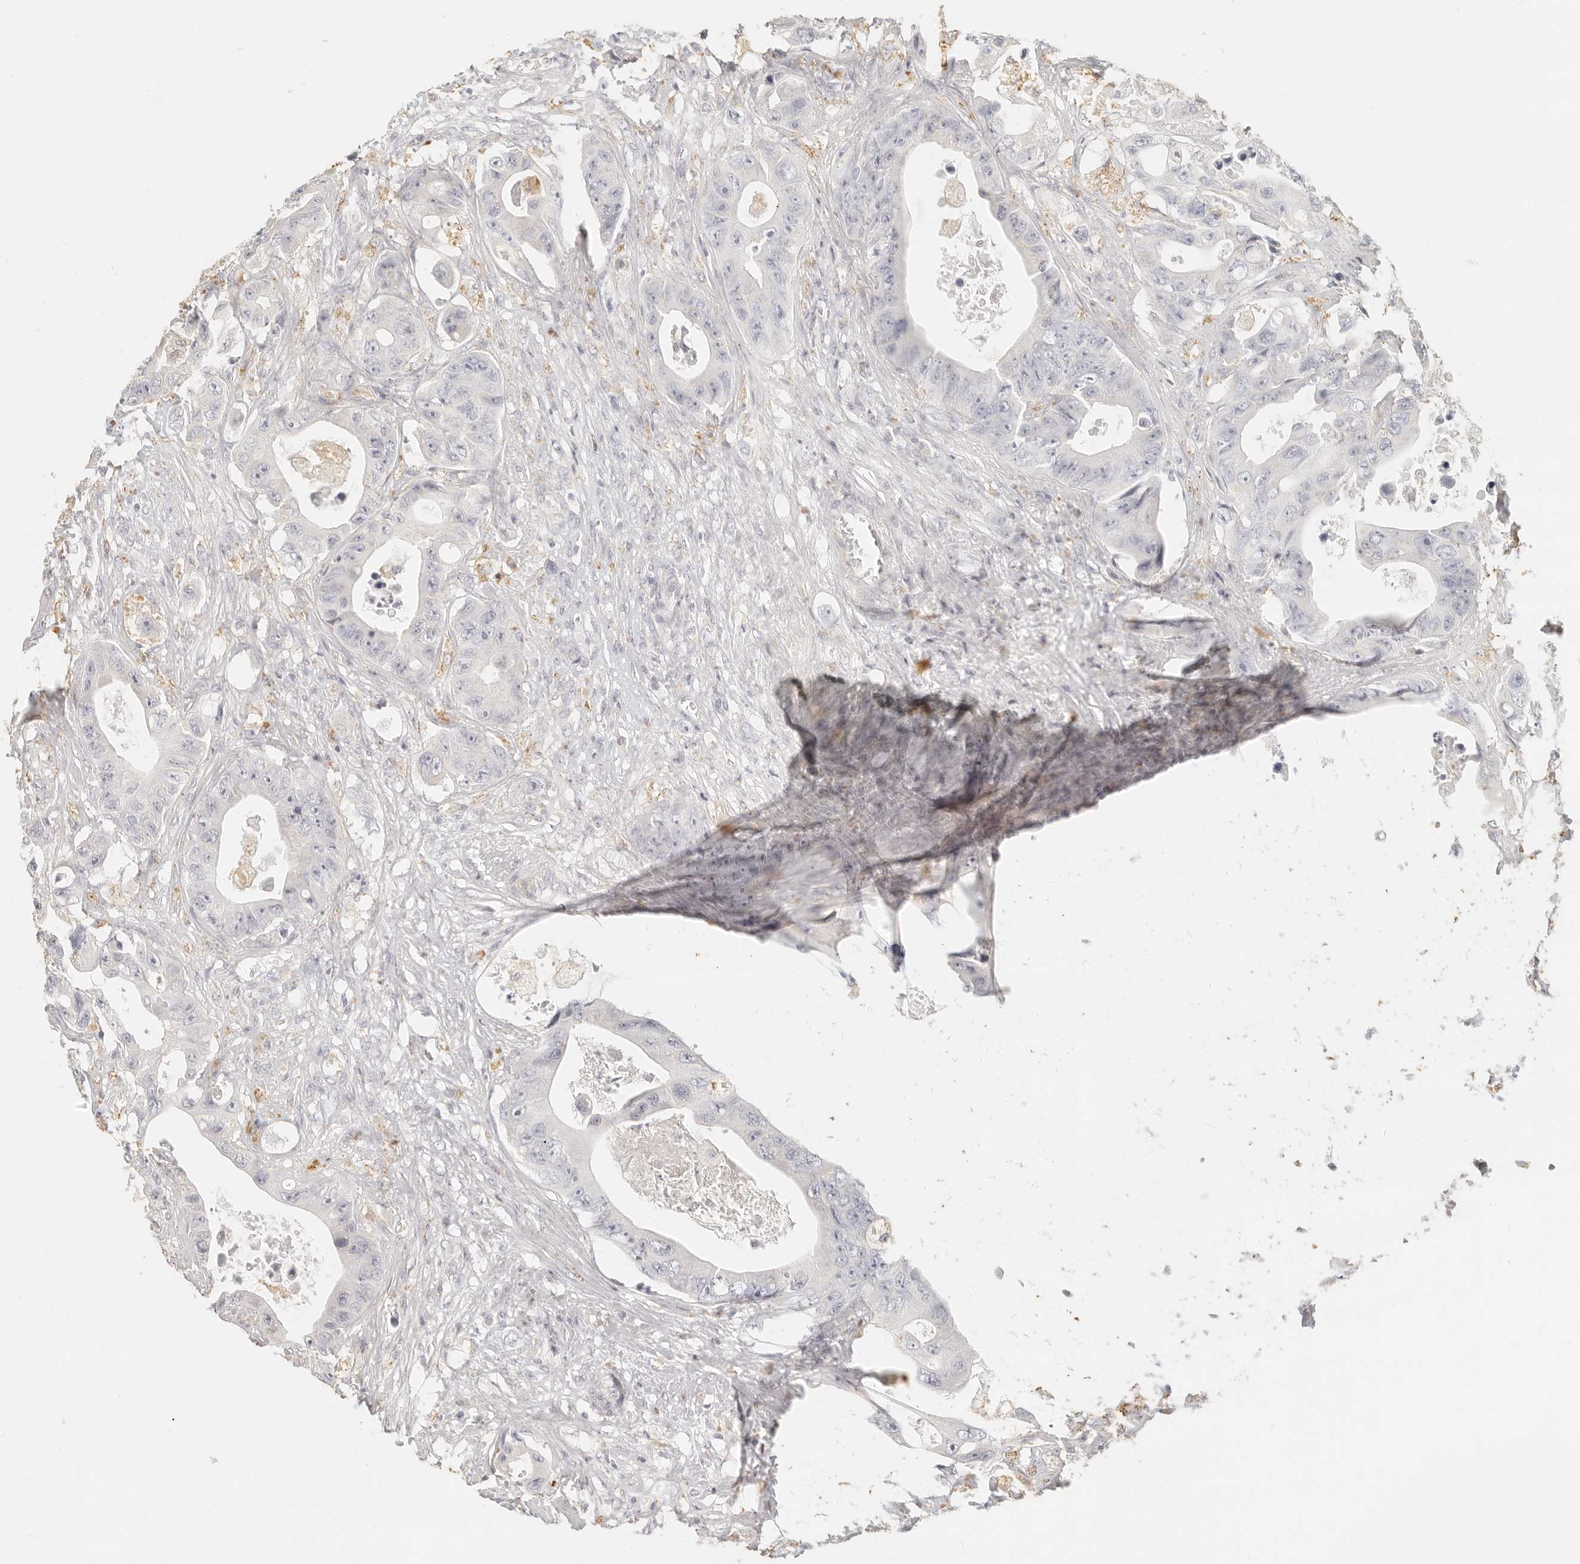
{"staining": {"intensity": "negative", "quantity": "none", "location": "none"}, "tissue": "colorectal cancer", "cell_type": "Tumor cells", "image_type": "cancer", "snomed": [{"axis": "morphology", "description": "Adenocarcinoma, NOS"}, {"axis": "topography", "description": "Colon"}], "caption": "The image exhibits no staining of tumor cells in adenocarcinoma (colorectal).", "gene": "CNMD", "patient": {"sex": "female", "age": 46}}